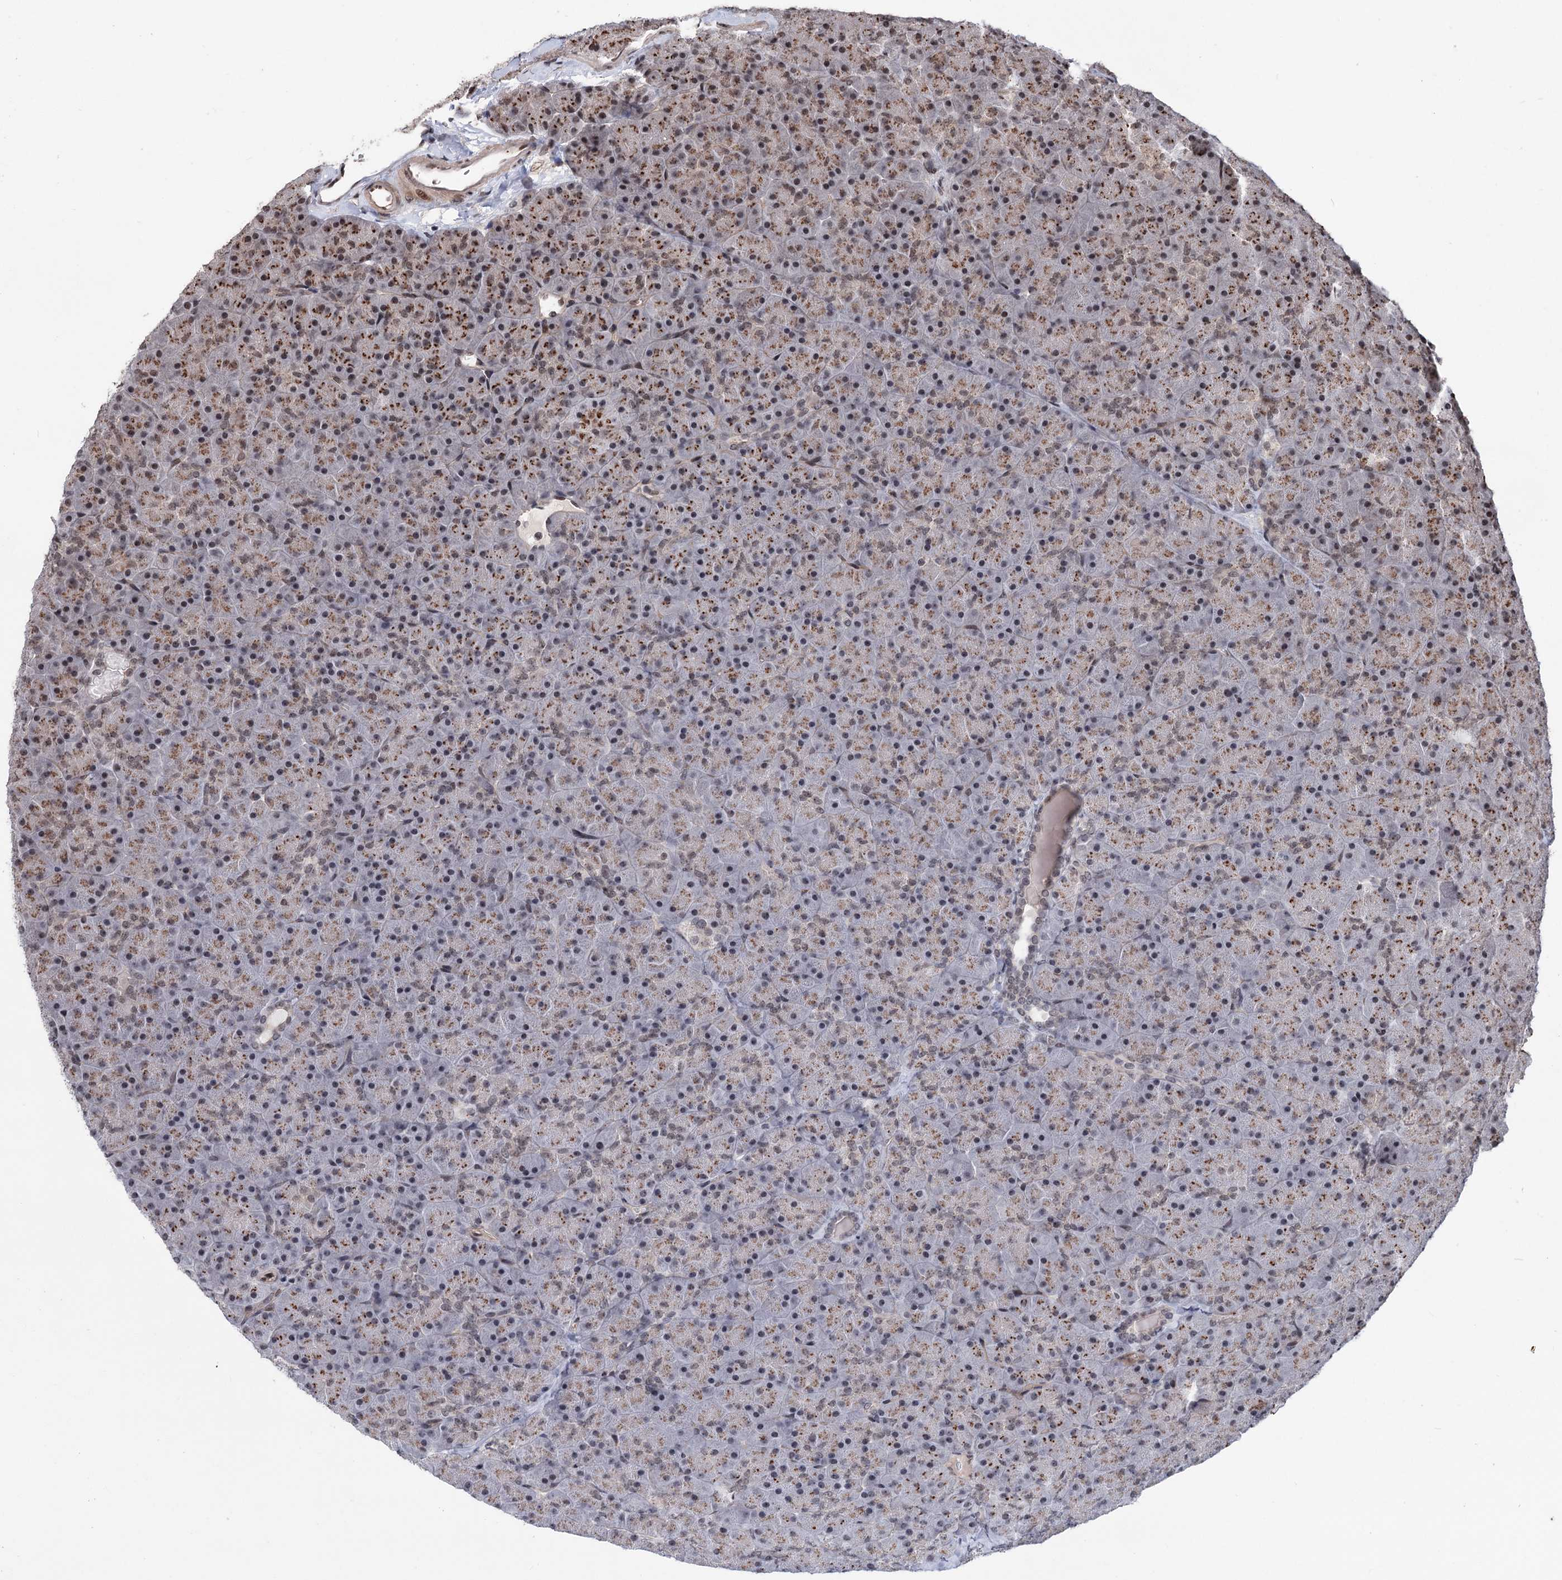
{"staining": {"intensity": "strong", "quantity": ">75%", "location": "cytoplasmic/membranous,nuclear"}, "tissue": "pancreas", "cell_type": "Exocrine glandular cells", "image_type": "normal", "snomed": [{"axis": "morphology", "description": "Normal tissue, NOS"}, {"axis": "topography", "description": "Pancreas"}], "caption": "This is a histology image of immunohistochemistry staining of normal pancreas, which shows strong expression in the cytoplasmic/membranous,nuclear of exocrine glandular cells.", "gene": "MAML1", "patient": {"sex": "male", "age": 36}}